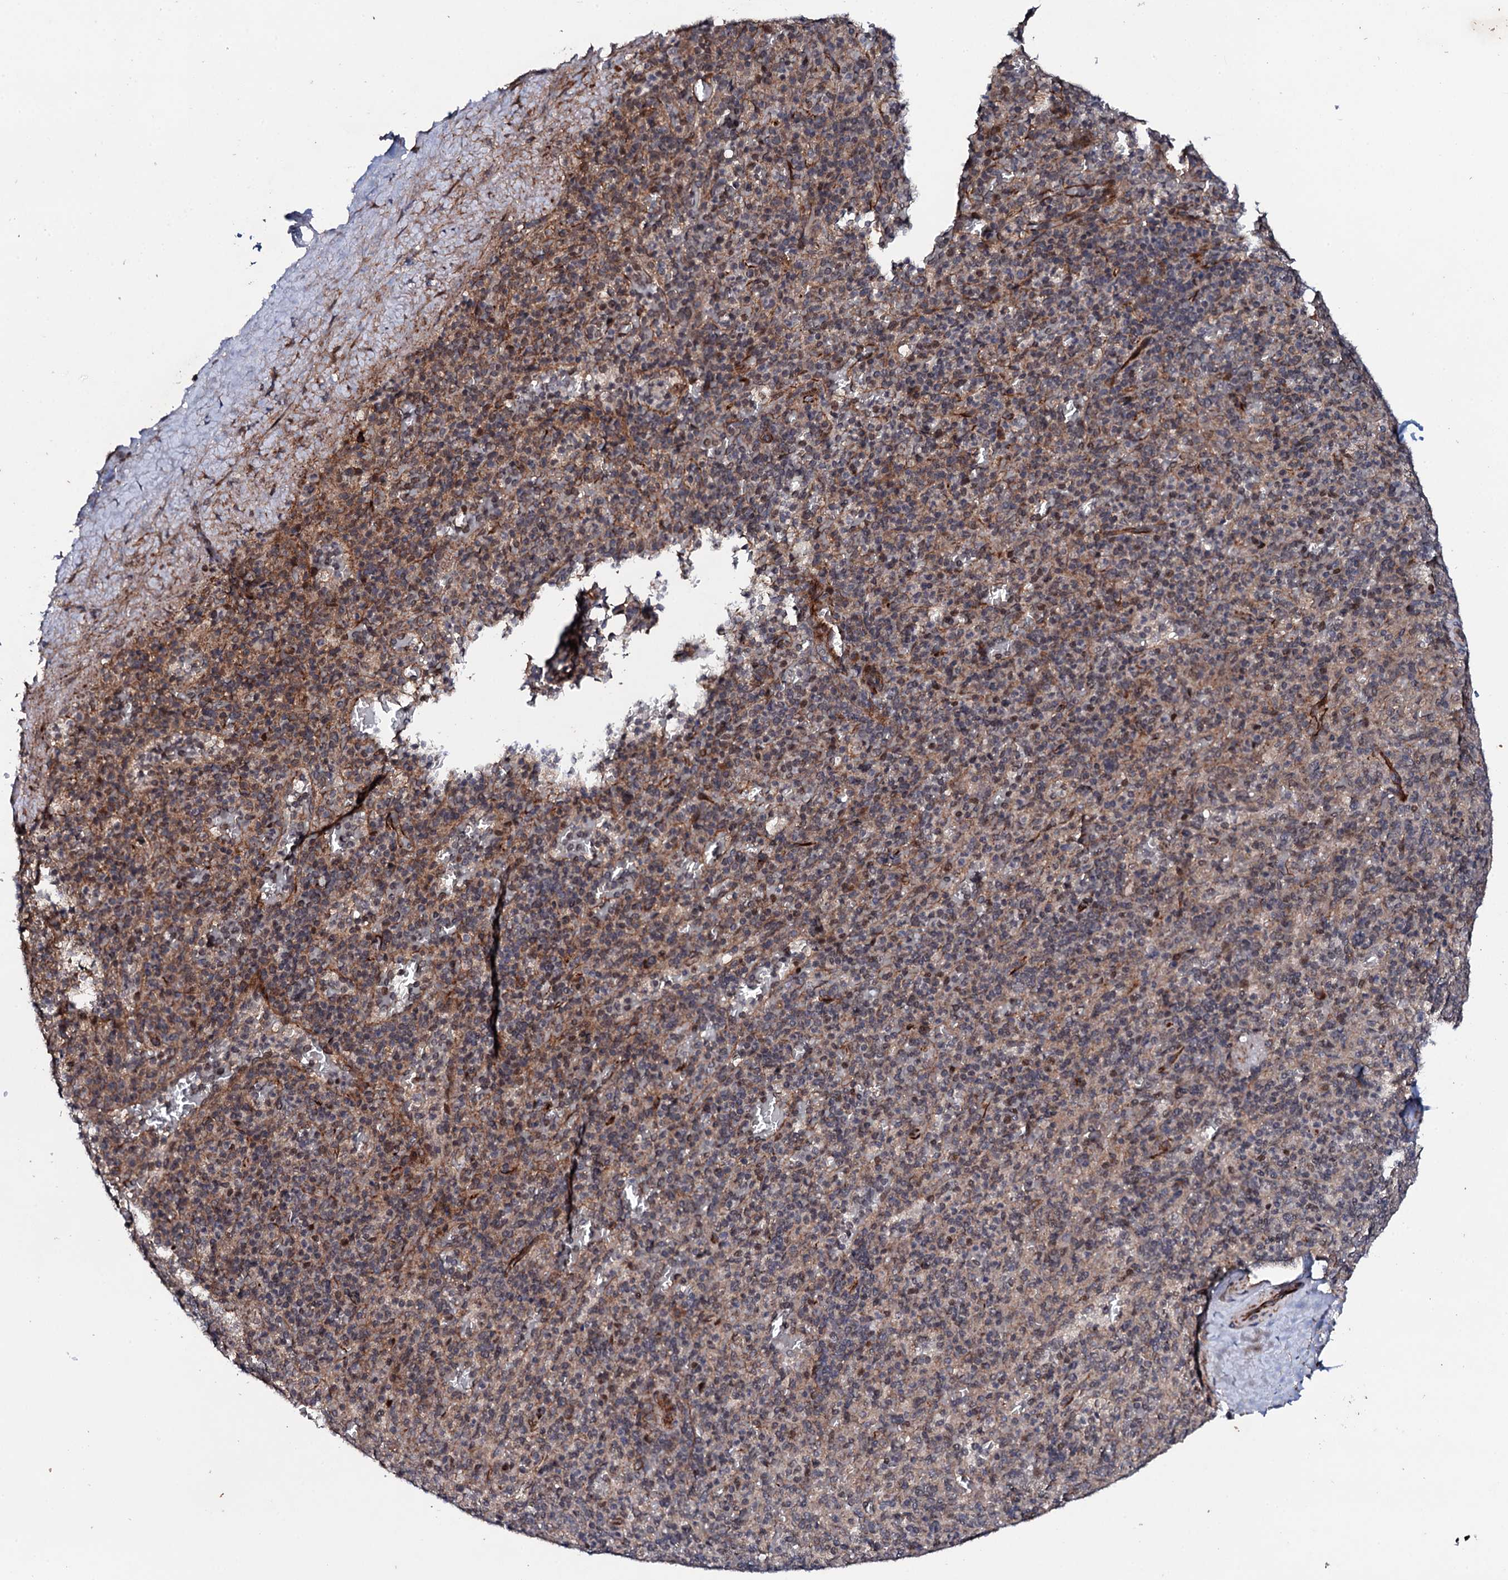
{"staining": {"intensity": "moderate", "quantity": "25%-75%", "location": "cytoplasmic/membranous"}, "tissue": "spleen", "cell_type": "Cells in red pulp", "image_type": "normal", "snomed": [{"axis": "morphology", "description": "Normal tissue, NOS"}, {"axis": "topography", "description": "Spleen"}], "caption": "Moderate cytoplasmic/membranous protein positivity is appreciated in approximately 25%-75% of cells in red pulp in spleen. The staining was performed using DAB, with brown indicating positive protein expression. Nuclei are stained blue with hematoxylin.", "gene": "FAM111A", "patient": {"sex": "male", "age": 82}}